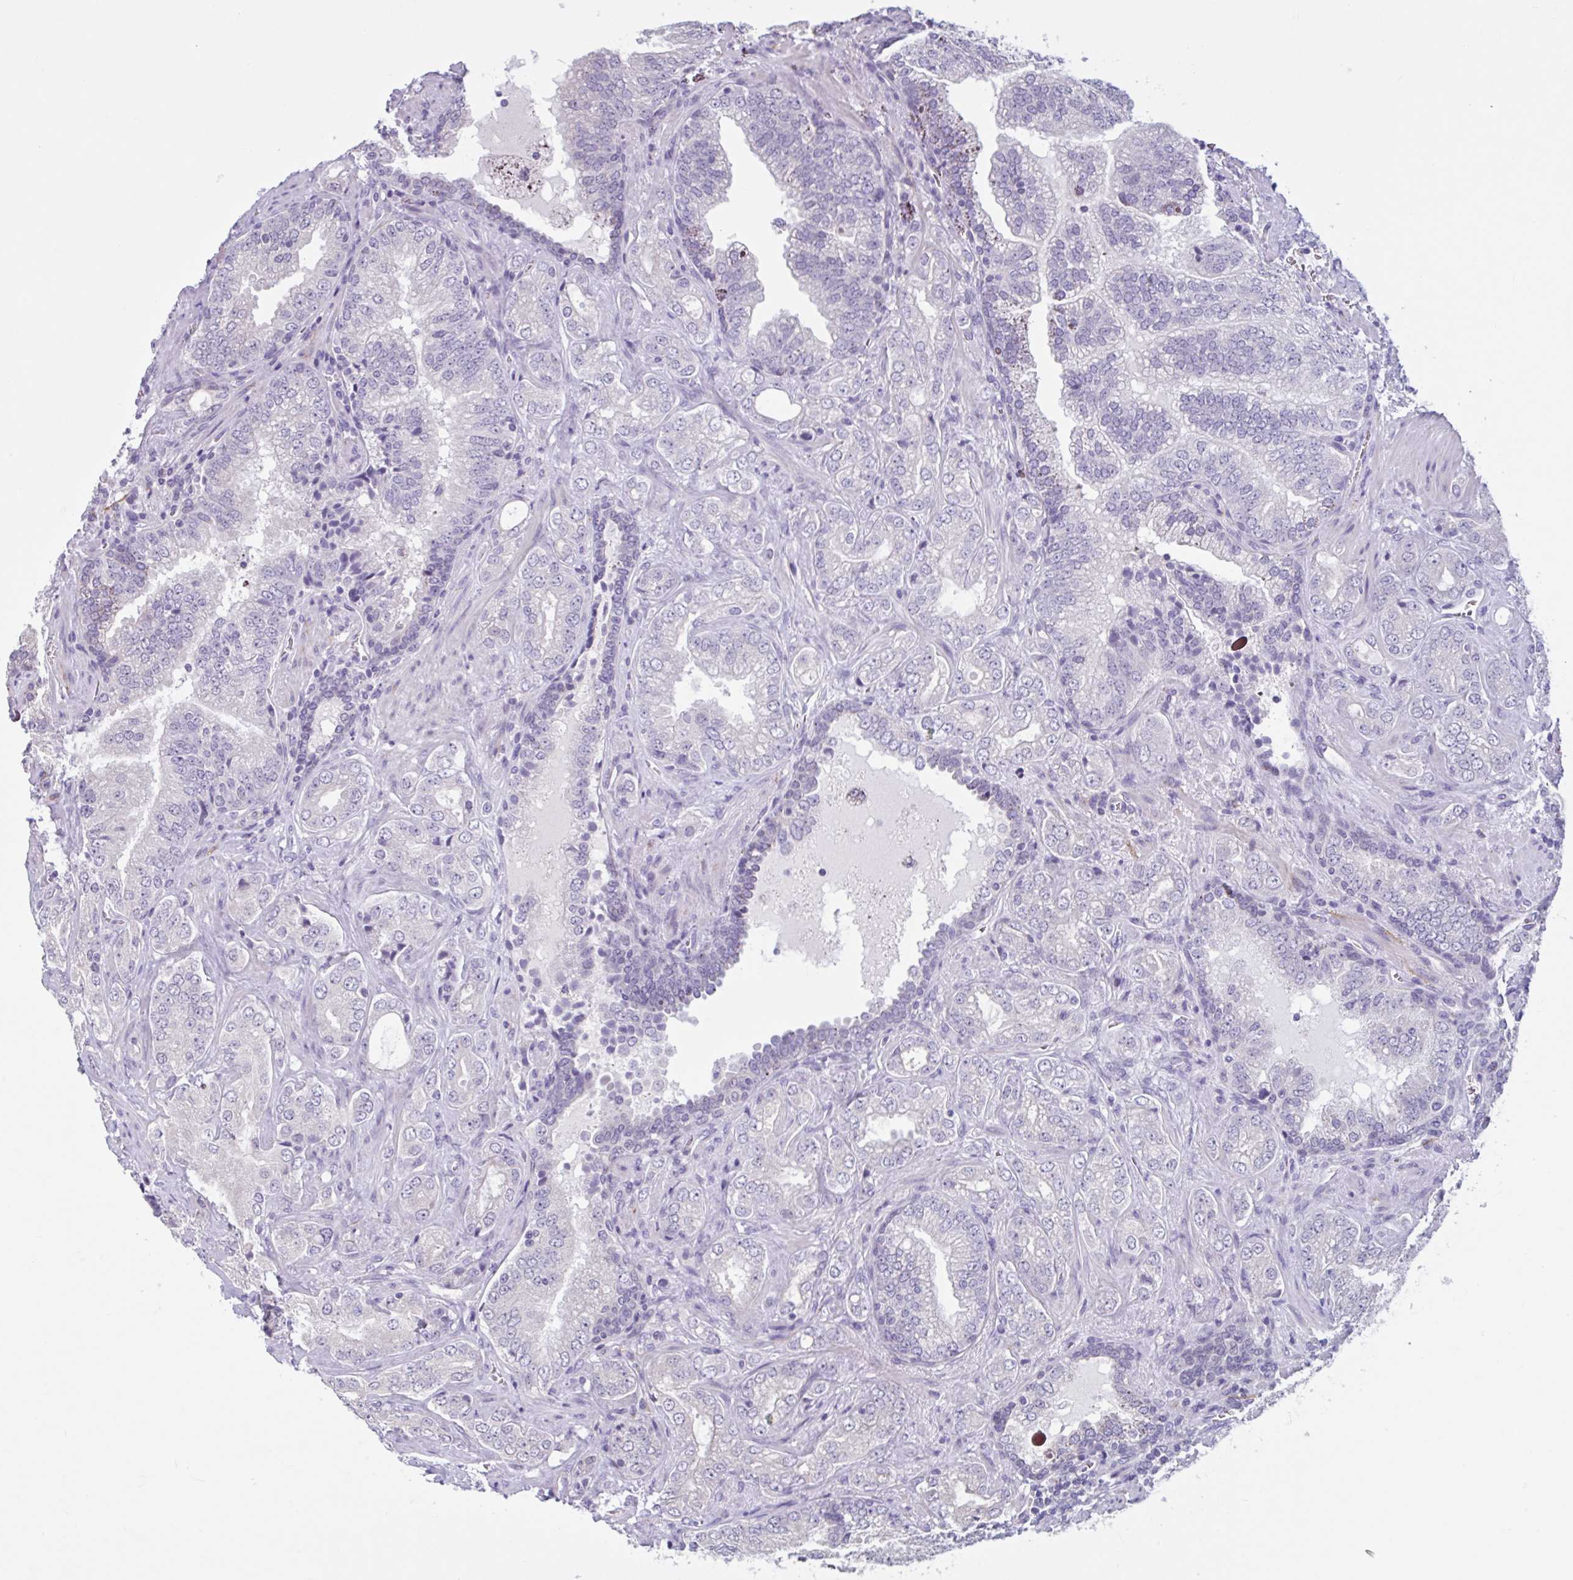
{"staining": {"intensity": "negative", "quantity": "none", "location": "none"}, "tissue": "prostate cancer", "cell_type": "Tumor cells", "image_type": "cancer", "snomed": [{"axis": "morphology", "description": "Adenocarcinoma, High grade"}, {"axis": "topography", "description": "Prostate"}], "caption": "Prostate adenocarcinoma (high-grade) stained for a protein using IHC shows no staining tumor cells.", "gene": "CDH19", "patient": {"sex": "male", "age": 67}}